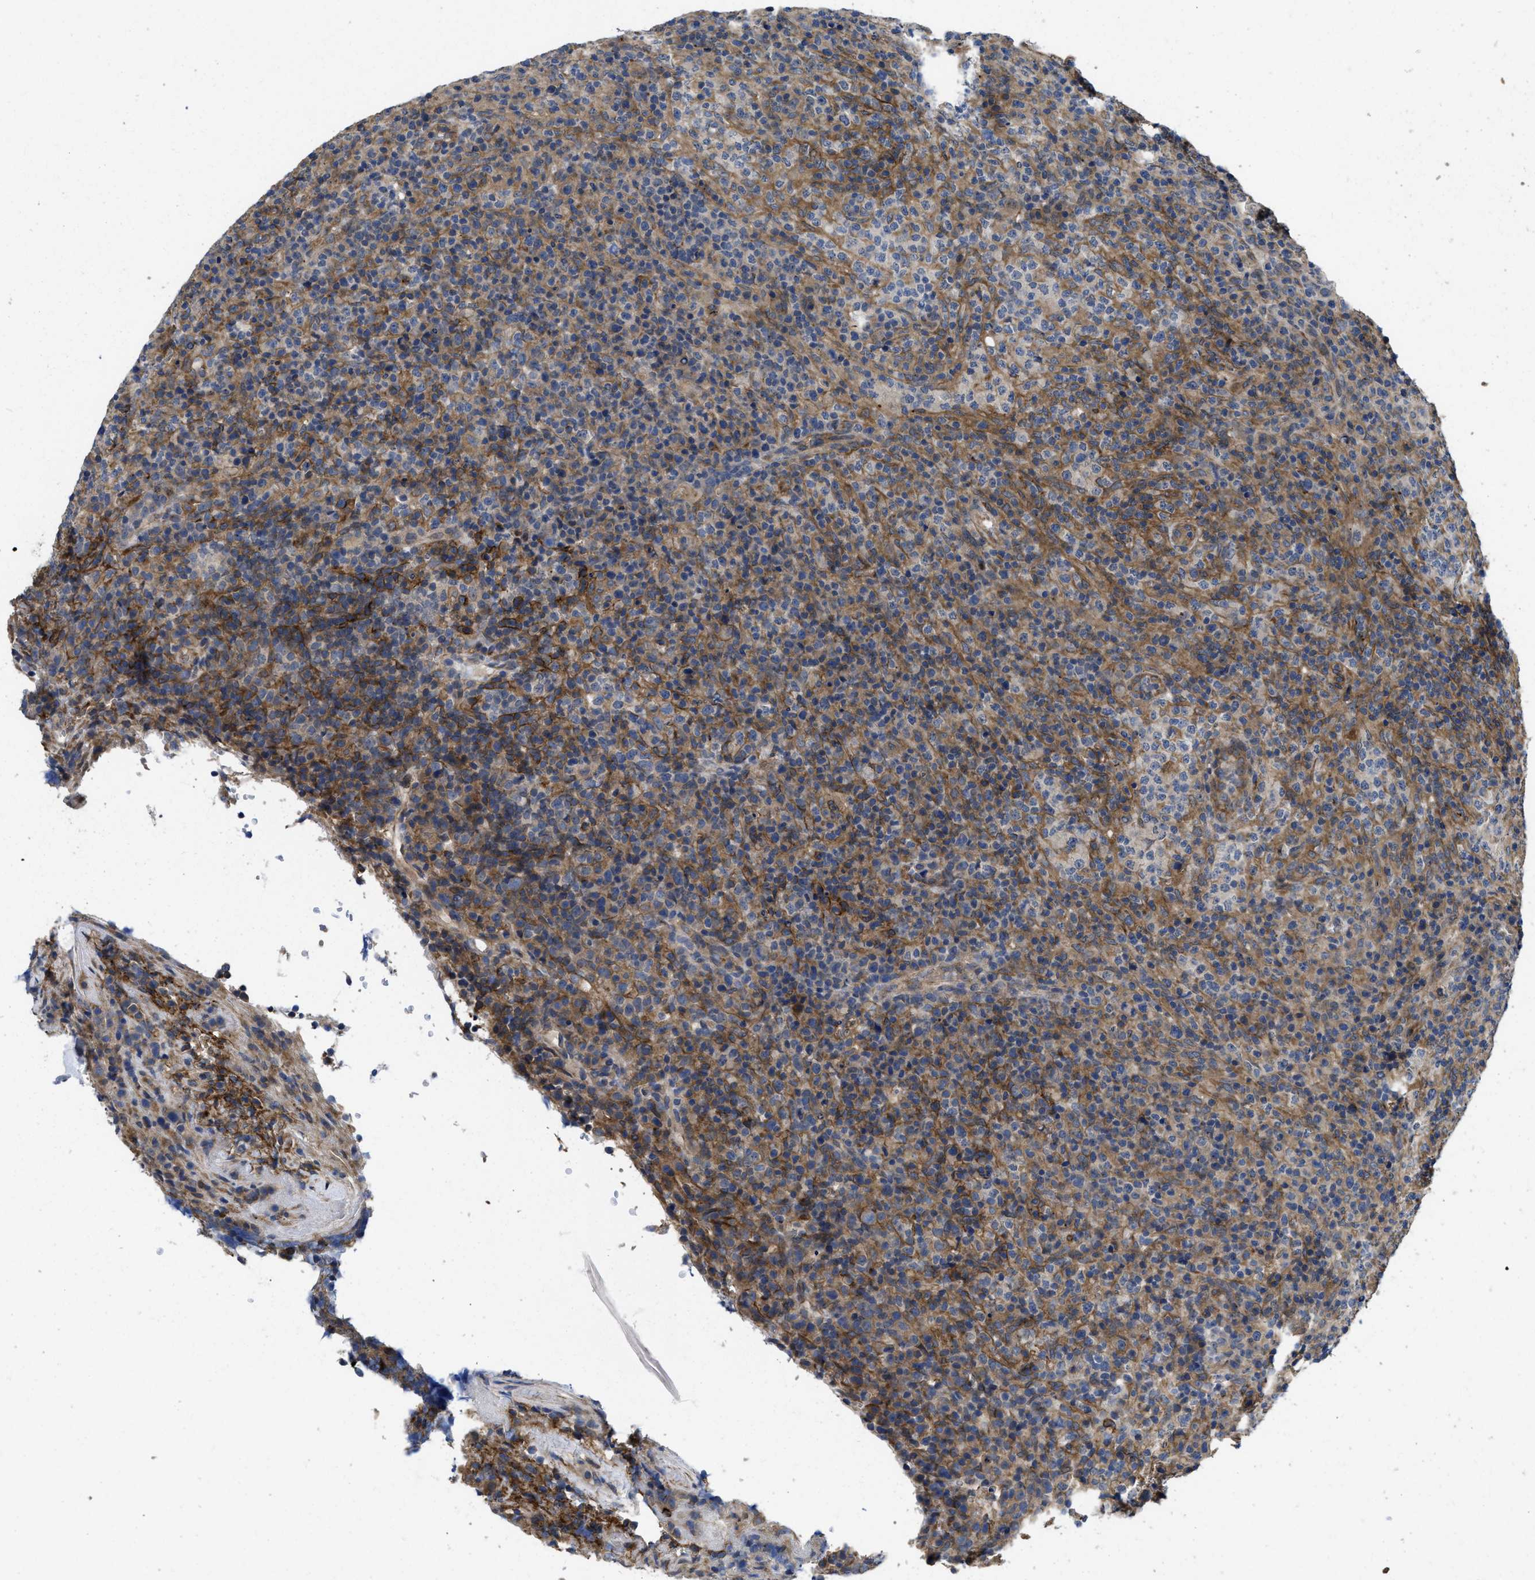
{"staining": {"intensity": "weak", "quantity": "25%-75%", "location": "cytoplasmic/membranous"}, "tissue": "lymphoma", "cell_type": "Tumor cells", "image_type": "cancer", "snomed": [{"axis": "morphology", "description": "Malignant lymphoma, non-Hodgkin's type, High grade"}, {"axis": "topography", "description": "Lymph node"}], "caption": "Immunohistochemical staining of lymphoma displays low levels of weak cytoplasmic/membranous staining in approximately 25%-75% of tumor cells.", "gene": "PKD2", "patient": {"sex": "female", "age": 76}}